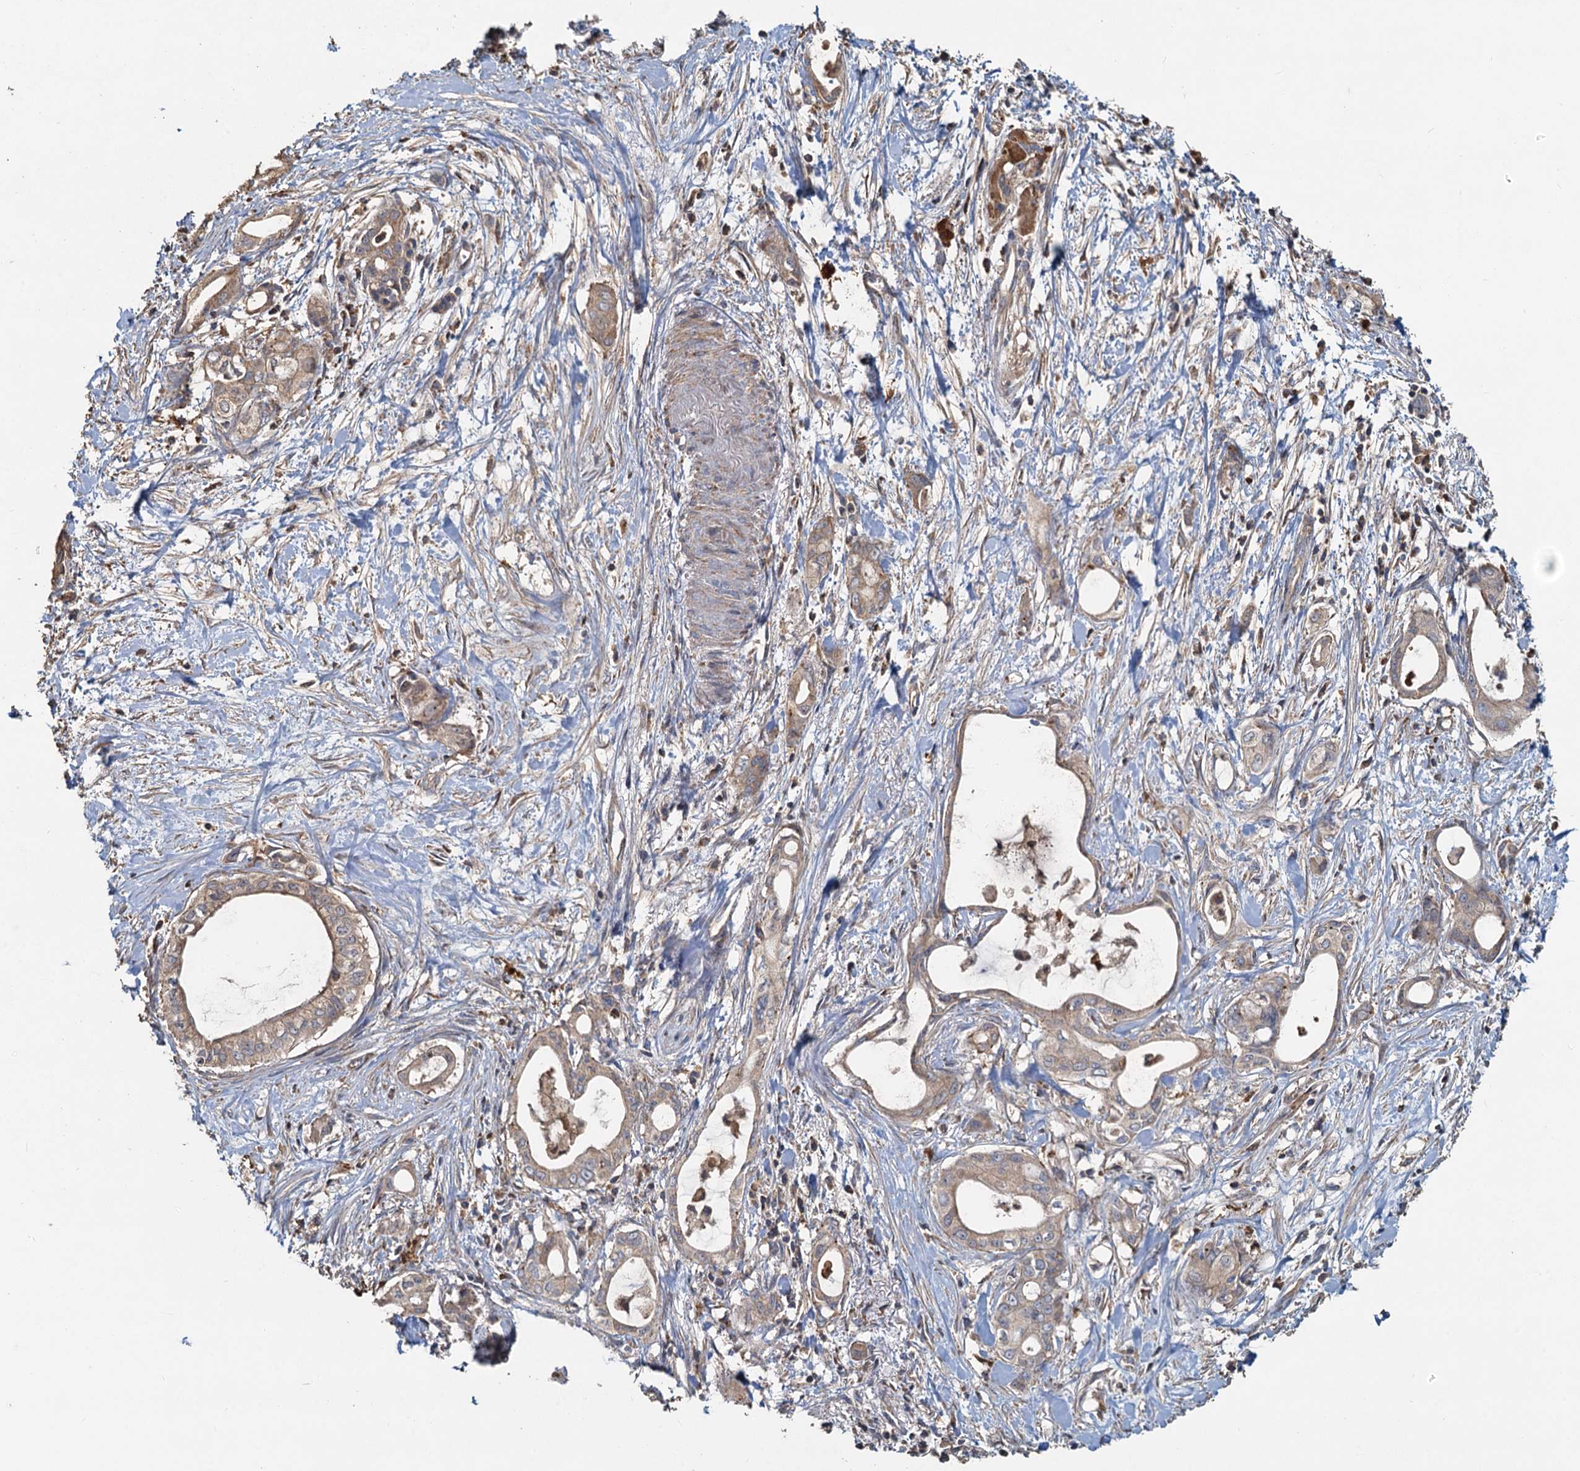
{"staining": {"intensity": "weak", "quantity": ">75%", "location": "cytoplasmic/membranous"}, "tissue": "pancreatic cancer", "cell_type": "Tumor cells", "image_type": "cancer", "snomed": [{"axis": "morphology", "description": "Adenocarcinoma, NOS"}, {"axis": "topography", "description": "Pancreas"}], "caption": "Immunohistochemistry of human pancreatic cancer shows low levels of weak cytoplasmic/membranous staining in about >75% of tumor cells. The protein is shown in brown color, while the nuclei are stained blue.", "gene": "SDS", "patient": {"sex": "male", "age": 72}}